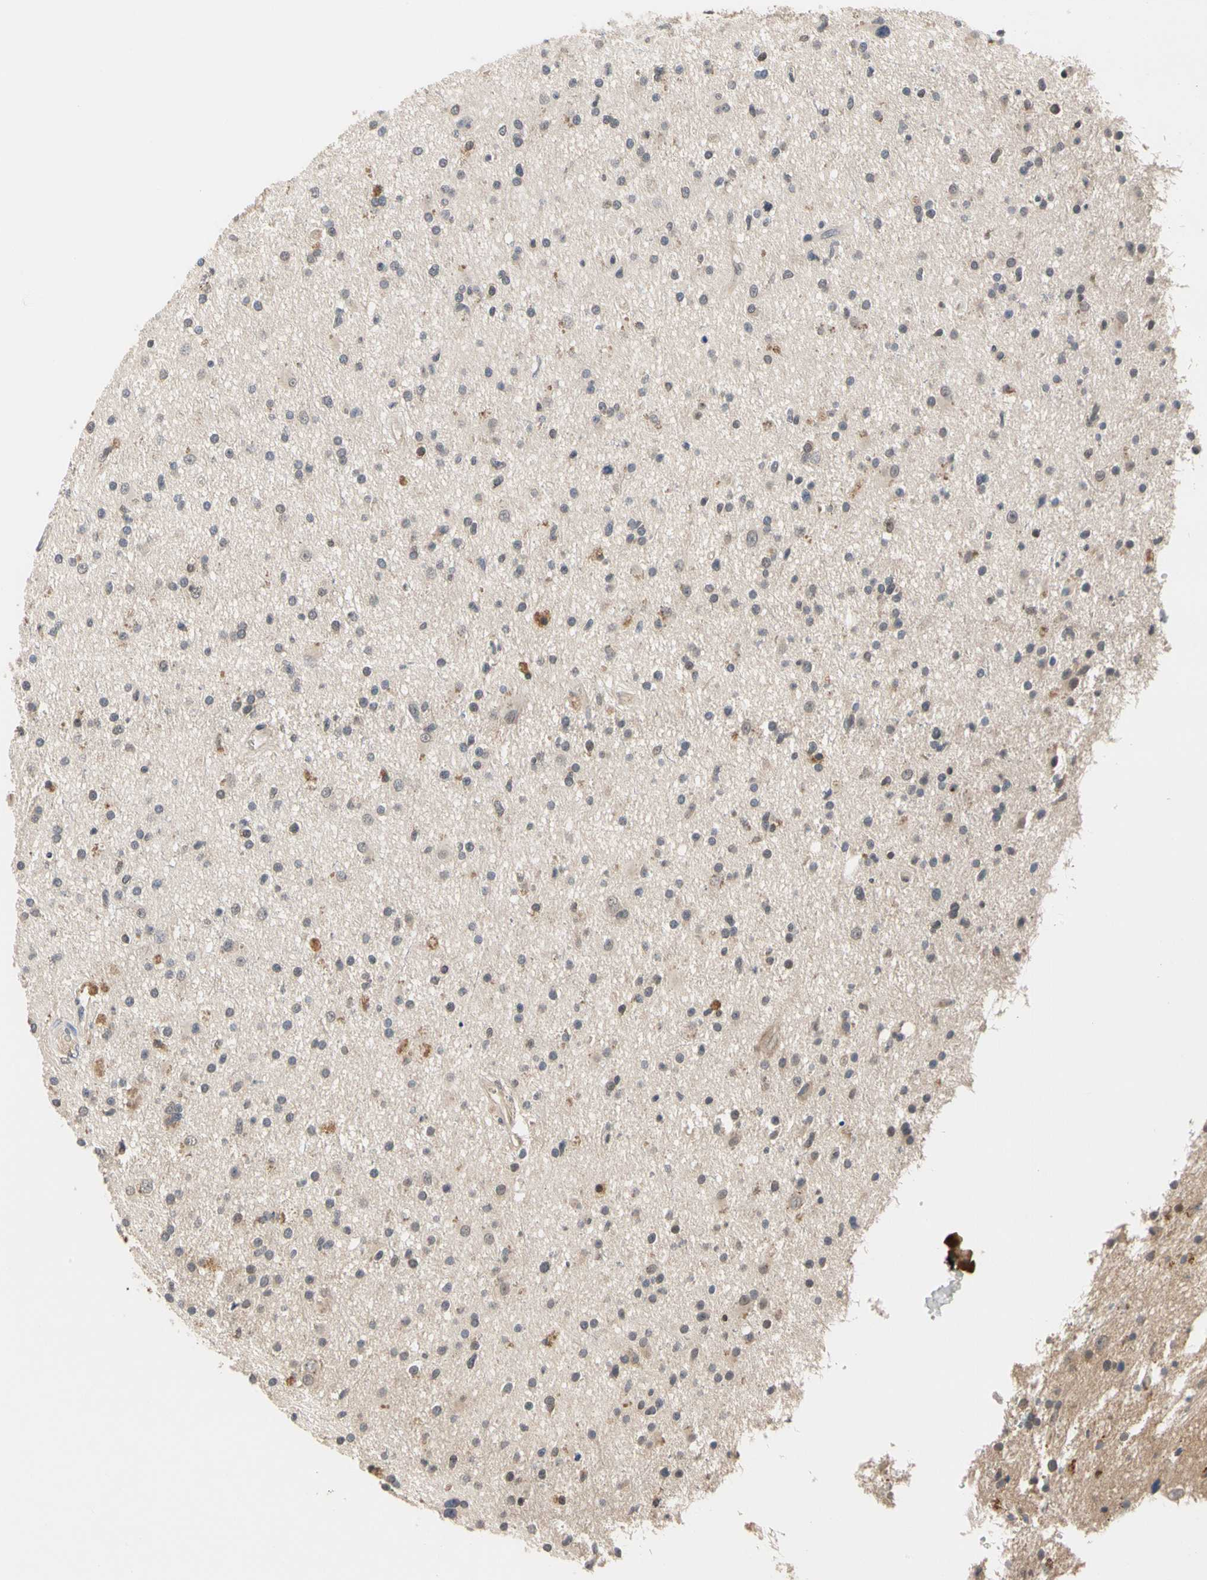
{"staining": {"intensity": "moderate", "quantity": "<25%", "location": "nuclear"}, "tissue": "glioma", "cell_type": "Tumor cells", "image_type": "cancer", "snomed": [{"axis": "morphology", "description": "Glioma, malignant, High grade"}, {"axis": "topography", "description": "Brain"}], "caption": "Immunohistochemistry photomicrograph of high-grade glioma (malignant) stained for a protein (brown), which exhibits low levels of moderate nuclear positivity in approximately <25% of tumor cells.", "gene": "CYTIP", "patient": {"sex": "male", "age": 33}}